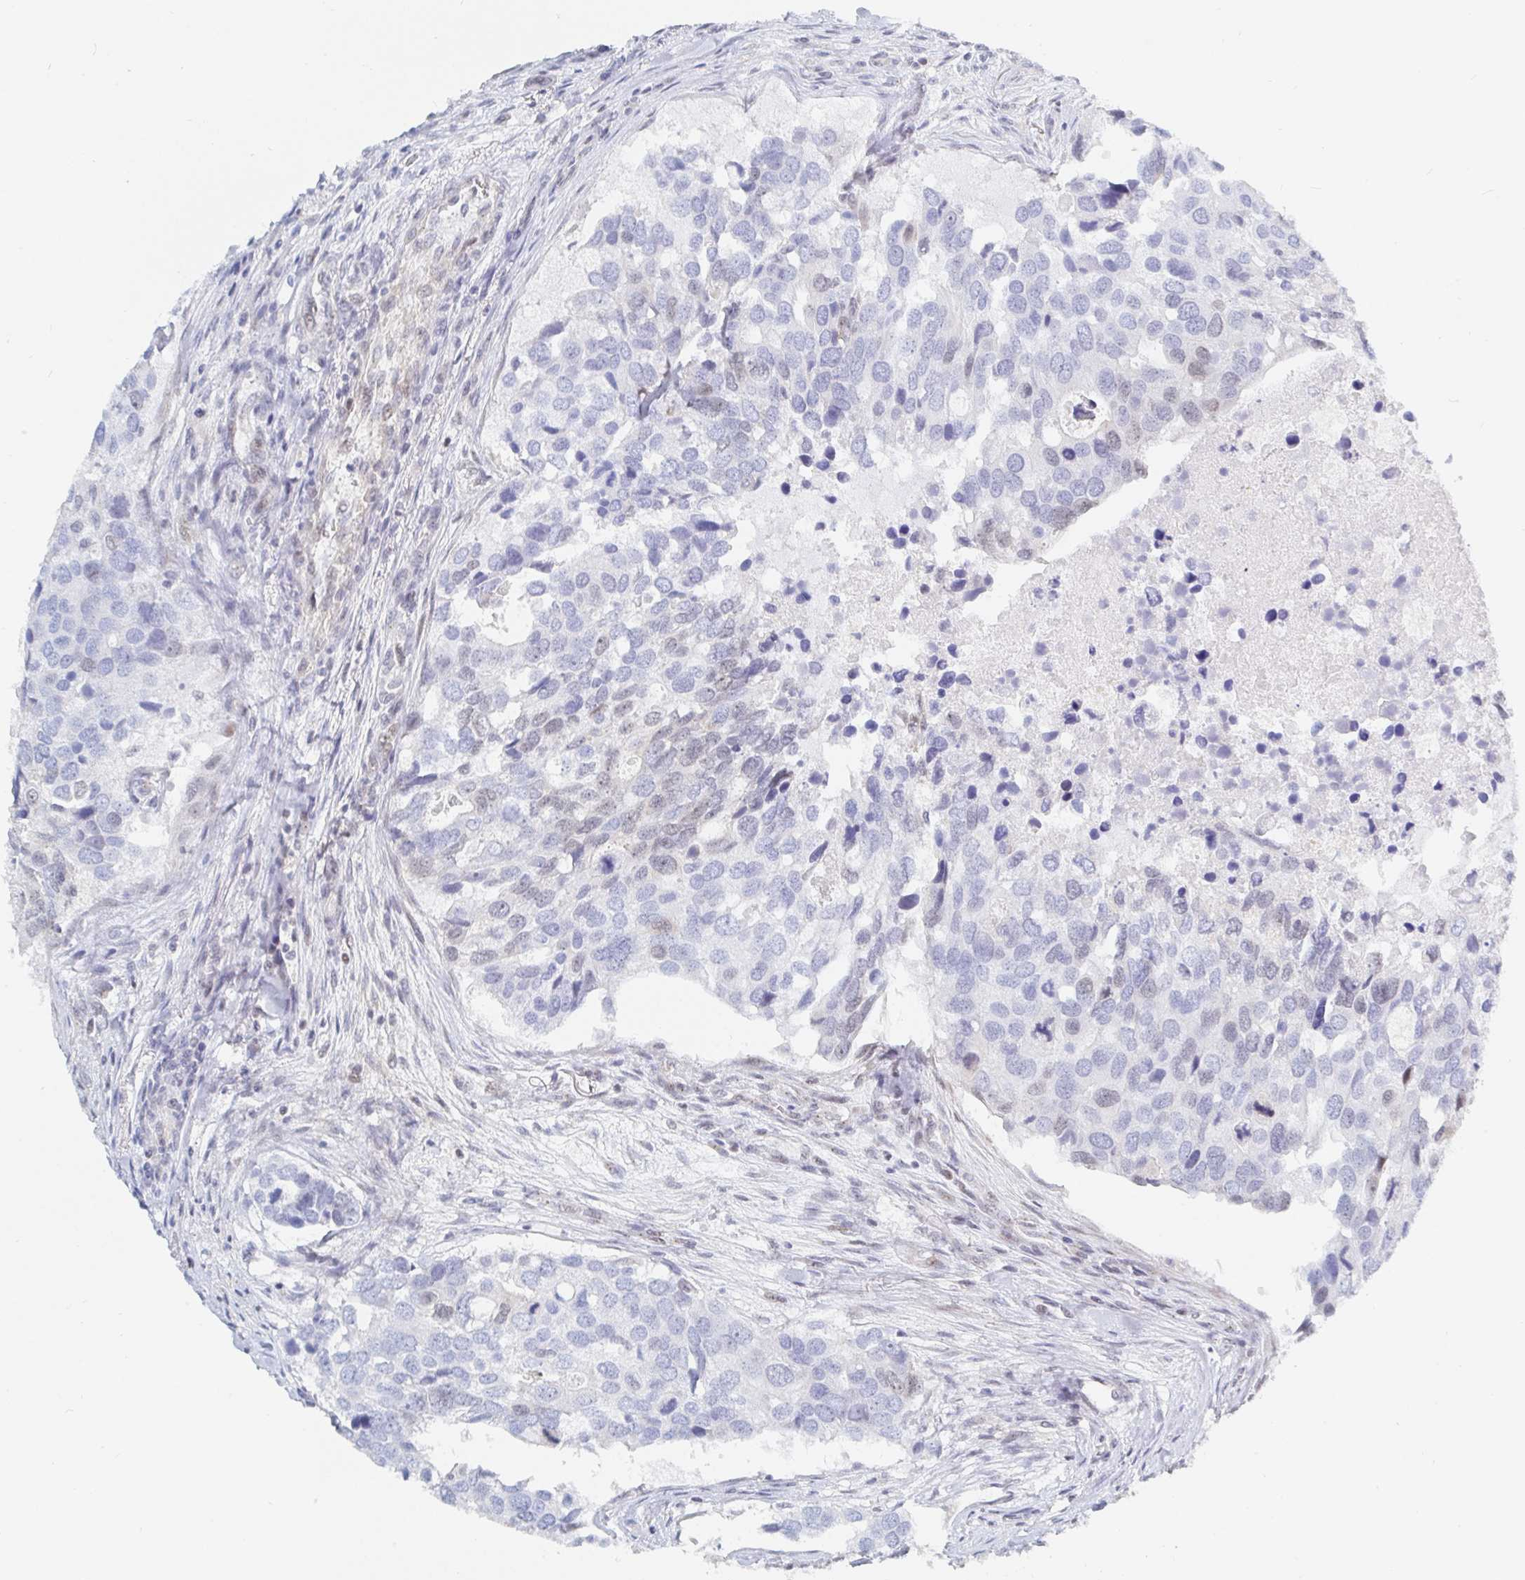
{"staining": {"intensity": "weak", "quantity": "<25%", "location": "nuclear"}, "tissue": "breast cancer", "cell_type": "Tumor cells", "image_type": "cancer", "snomed": [{"axis": "morphology", "description": "Duct carcinoma"}, {"axis": "topography", "description": "Breast"}], "caption": "DAB immunohistochemical staining of human invasive ductal carcinoma (breast) exhibits no significant expression in tumor cells.", "gene": "CHD2", "patient": {"sex": "female", "age": 83}}